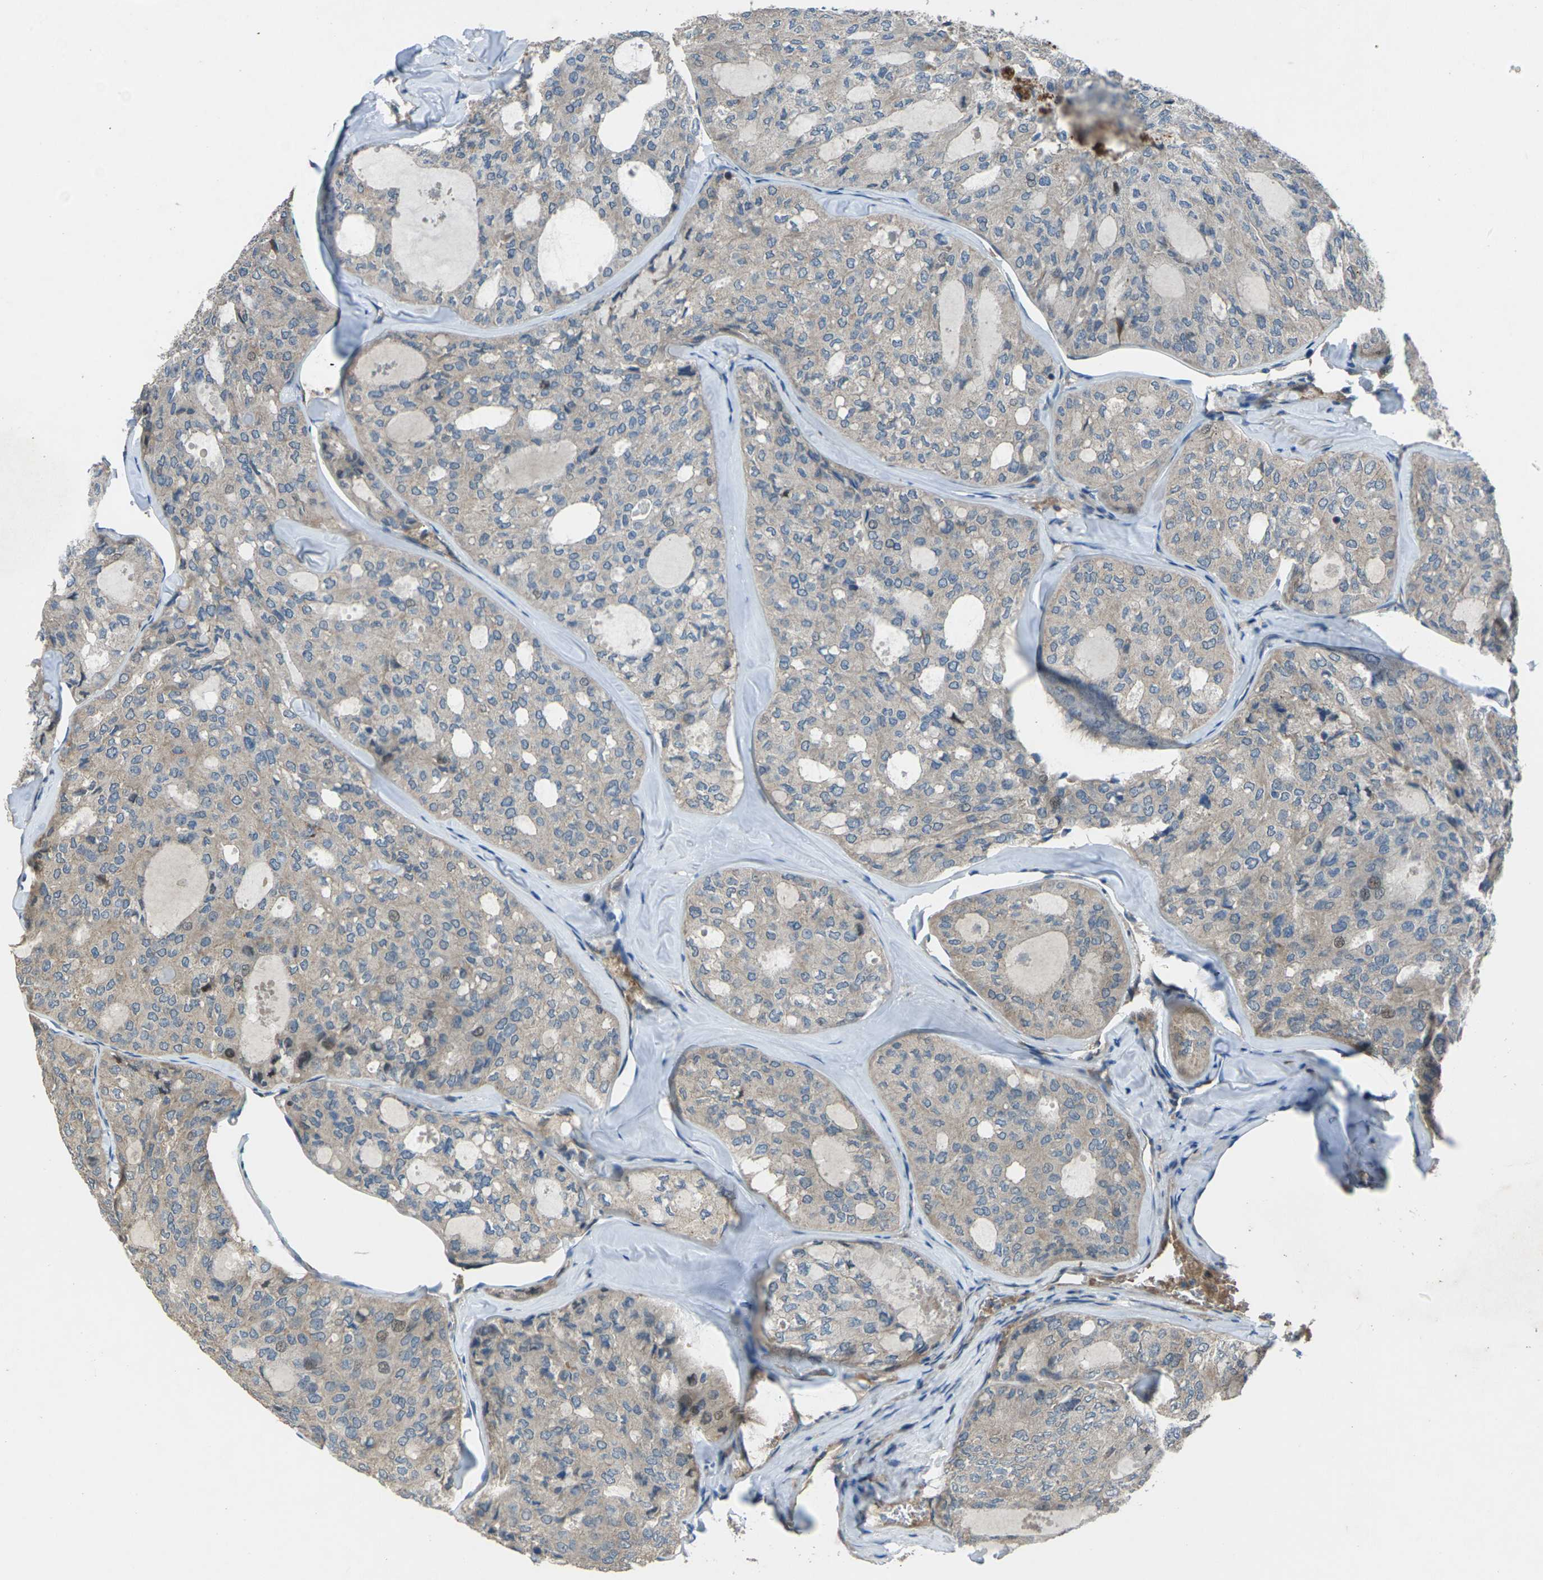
{"staining": {"intensity": "weak", "quantity": ">75%", "location": "cytoplasmic/membranous"}, "tissue": "thyroid cancer", "cell_type": "Tumor cells", "image_type": "cancer", "snomed": [{"axis": "morphology", "description": "Follicular adenoma carcinoma, NOS"}, {"axis": "topography", "description": "Thyroid gland"}], "caption": "A histopathology image of human thyroid cancer (follicular adenoma carcinoma) stained for a protein exhibits weak cytoplasmic/membranous brown staining in tumor cells.", "gene": "EDNRA", "patient": {"sex": "male", "age": 75}}